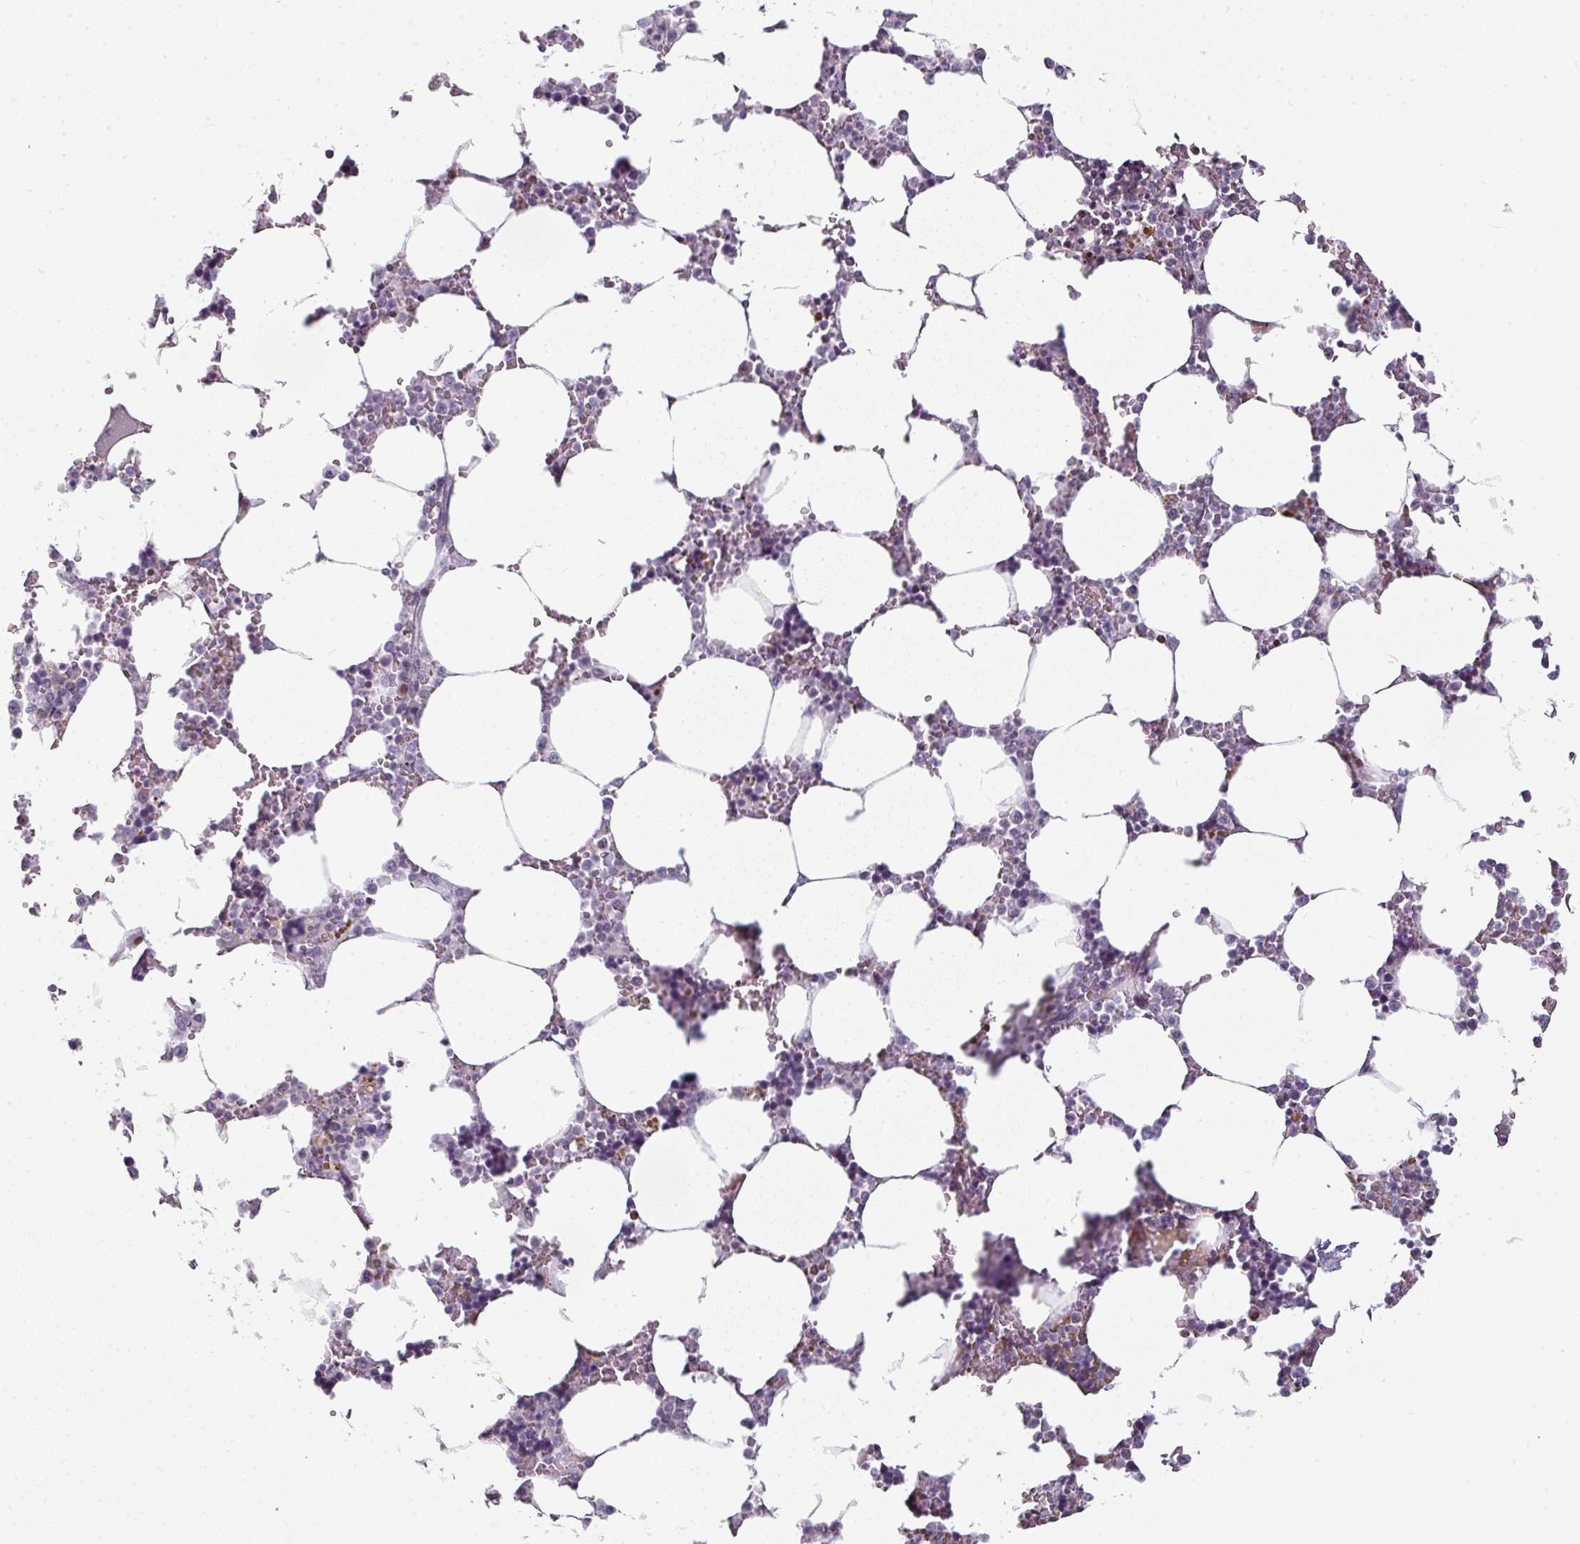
{"staining": {"intensity": "moderate", "quantity": "<25%", "location": "cytoplasmic/membranous"}, "tissue": "bone marrow", "cell_type": "Hematopoietic cells", "image_type": "normal", "snomed": [{"axis": "morphology", "description": "Normal tissue, NOS"}, {"axis": "topography", "description": "Bone marrow"}], "caption": "Protein expression by immunohistochemistry (IHC) exhibits moderate cytoplasmic/membranous positivity in about <25% of hematopoietic cells in unremarkable bone marrow. (Stains: DAB (3,3'-diaminobenzidine) in brown, nuclei in blue, Microscopy: brightfield microscopy at high magnification).", "gene": "SYT8", "patient": {"sex": "male", "age": 64}}